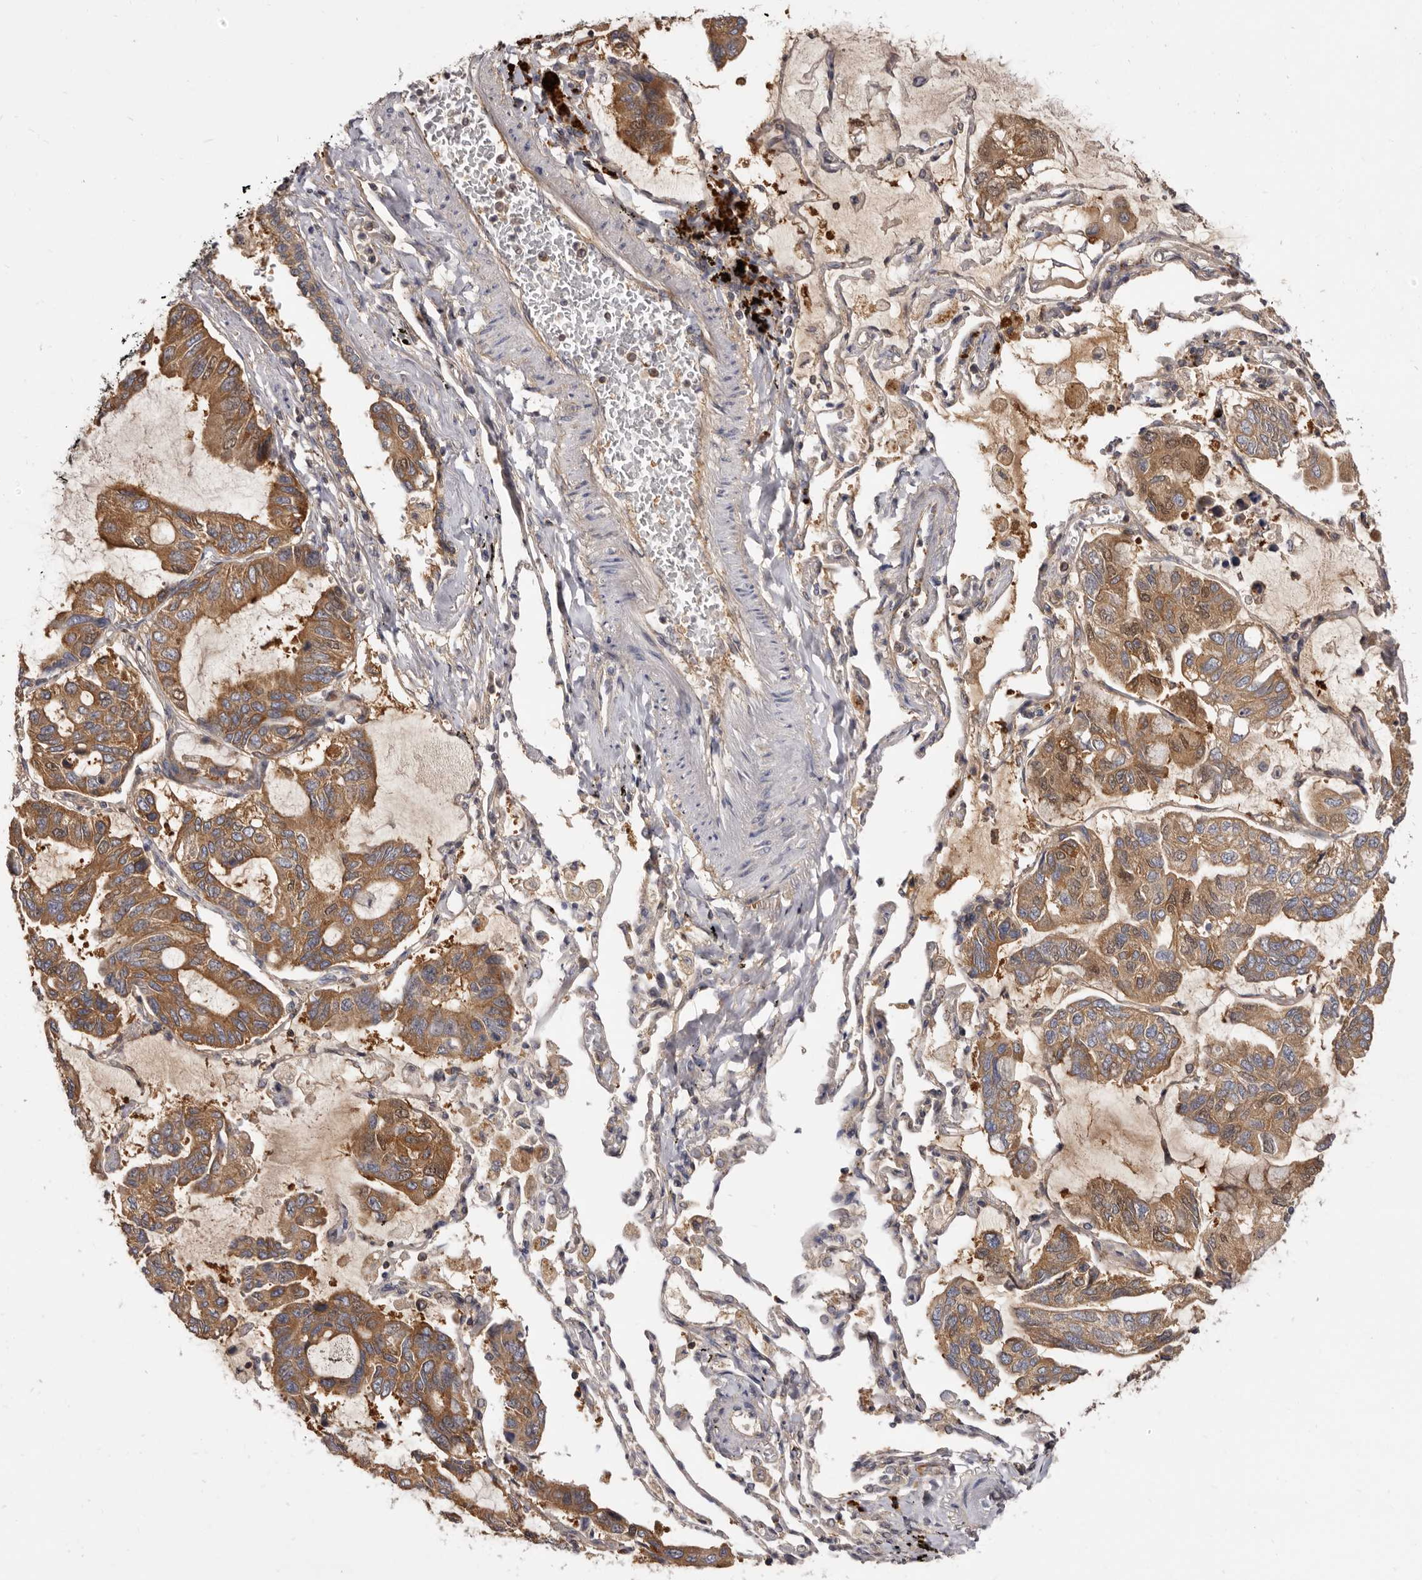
{"staining": {"intensity": "moderate", "quantity": ">75%", "location": "cytoplasmic/membranous"}, "tissue": "lung cancer", "cell_type": "Tumor cells", "image_type": "cancer", "snomed": [{"axis": "morphology", "description": "Adenocarcinoma, NOS"}, {"axis": "topography", "description": "Lung"}], "caption": "Tumor cells exhibit moderate cytoplasmic/membranous staining in approximately >75% of cells in lung adenocarcinoma.", "gene": "ADAMTS20", "patient": {"sex": "male", "age": 64}}